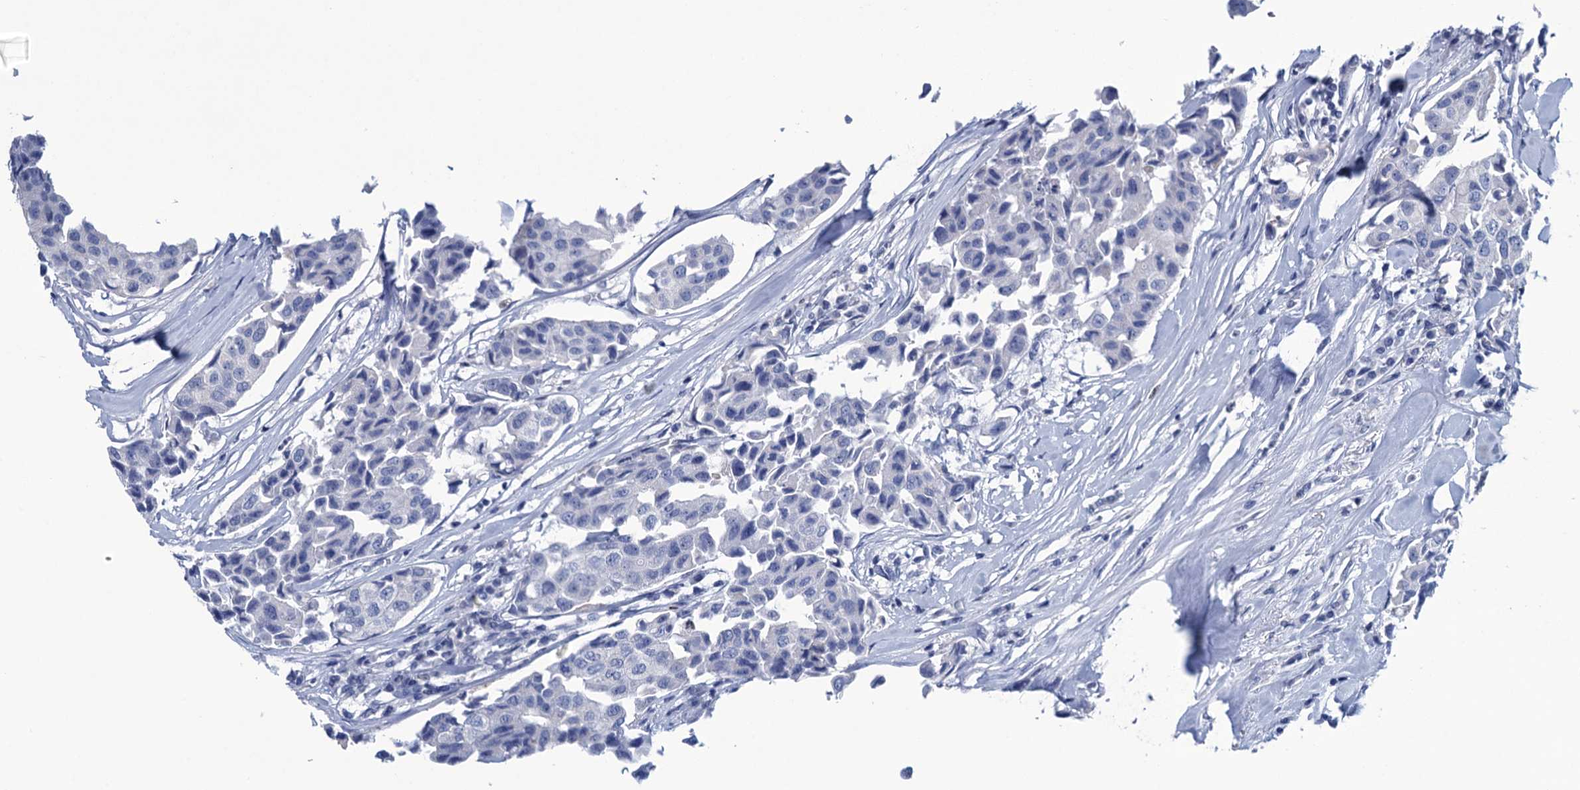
{"staining": {"intensity": "negative", "quantity": "none", "location": "none"}, "tissue": "breast cancer", "cell_type": "Tumor cells", "image_type": "cancer", "snomed": [{"axis": "morphology", "description": "Duct carcinoma"}, {"axis": "topography", "description": "Breast"}], "caption": "IHC image of breast cancer (intraductal carcinoma) stained for a protein (brown), which exhibits no staining in tumor cells.", "gene": "RHCG", "patient": {"sex": "female", "age": 80}}